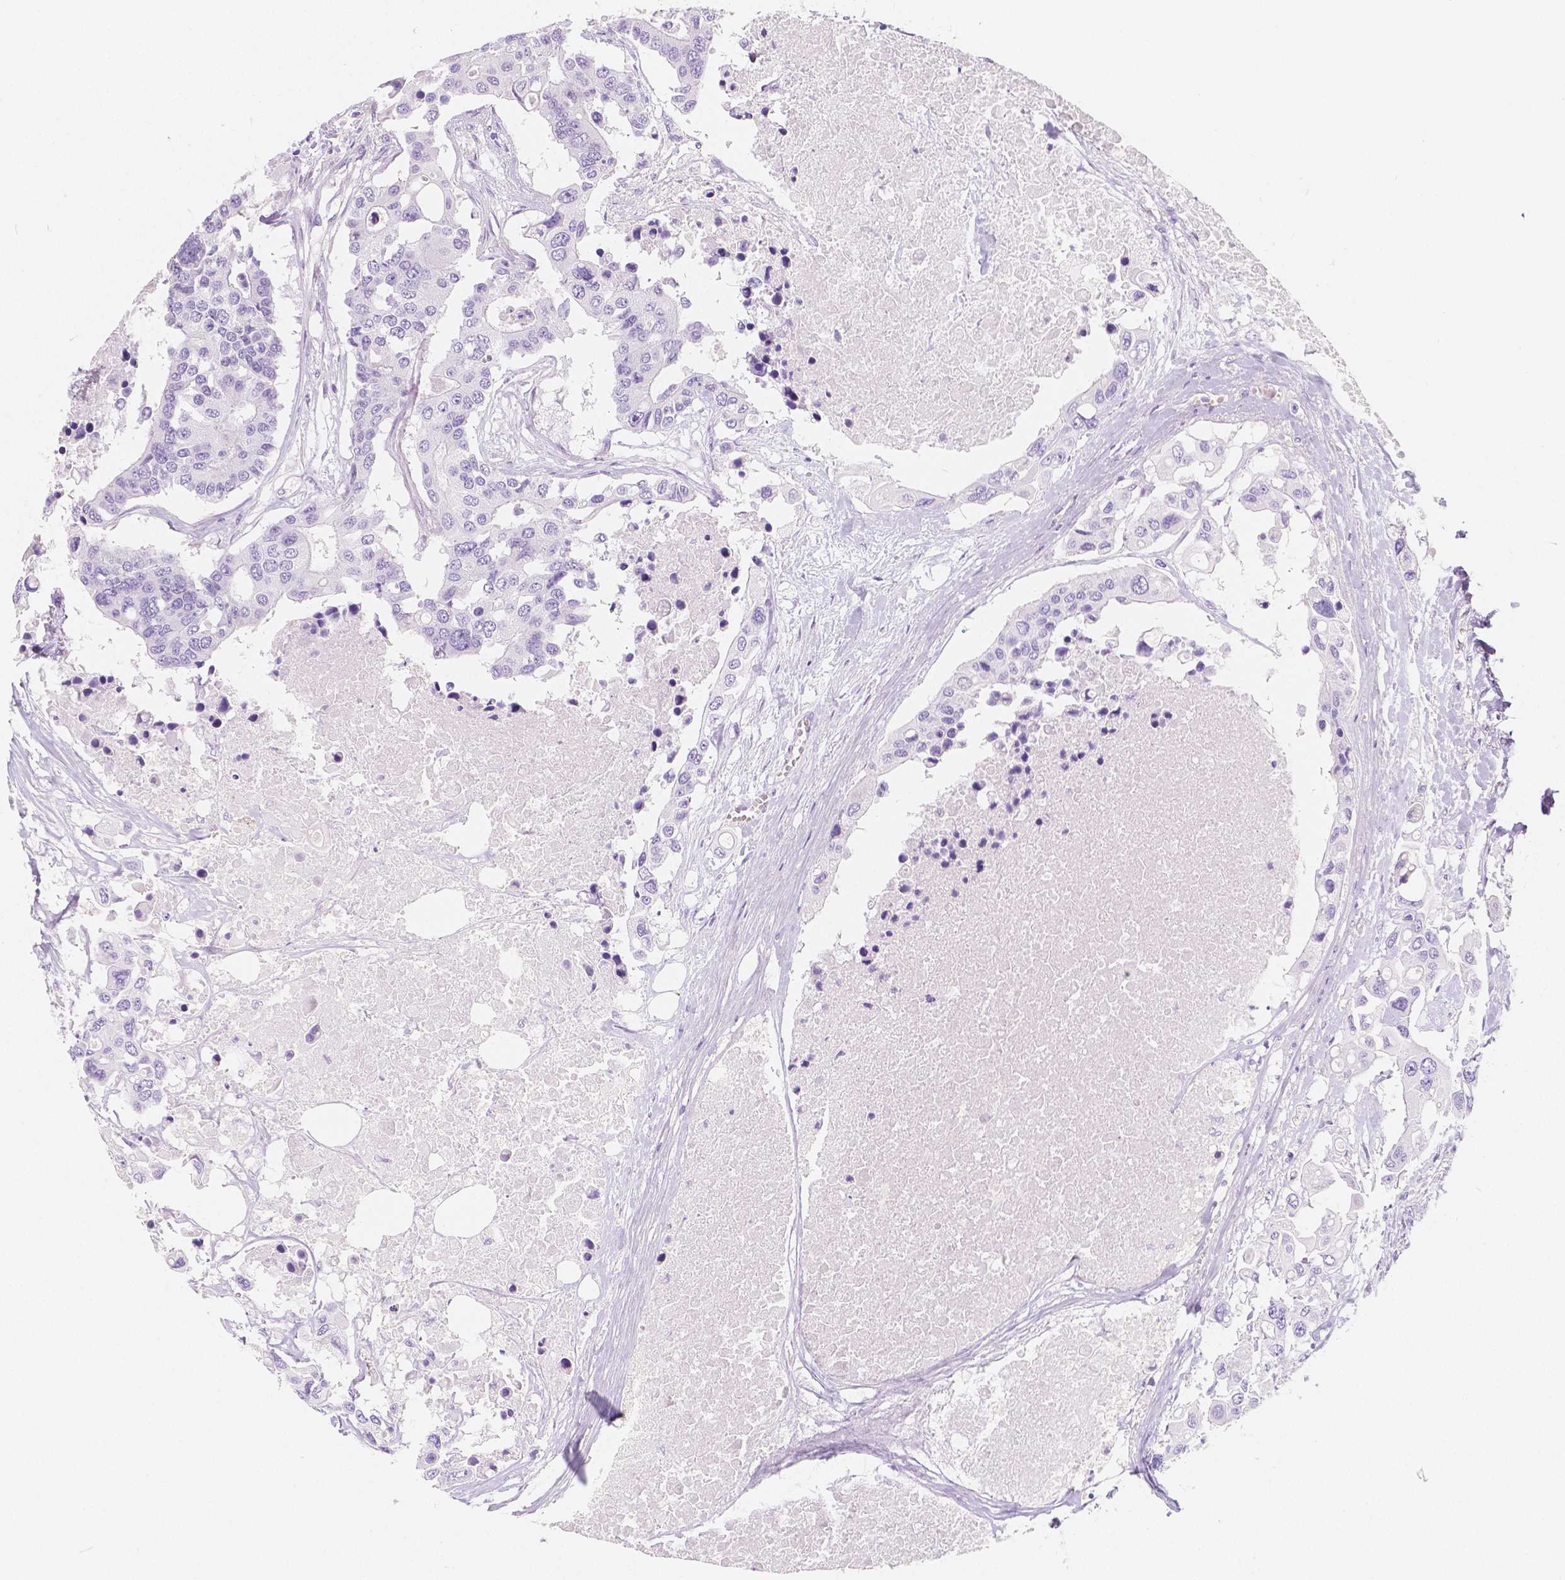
{"staining": {"intensity": "negative", "quantity": "none", "location": "none"}, "tissue": "colorectal cancer", "cell_type": "Tumor cells", "image_type": "cancer", "snomed": [{"axis": "morphology", "description": "Adenocarcinoma, NOS"}, {"axis": "topography", "description": "Colon"}], "caption": "IHC histopathology image of human adenocarcinoma (colorectal) stained for a protein (brown), which shows no staining in tumor cells.", "gene": "MAP1A", "patient": {"sex": "male", "age": 77}}